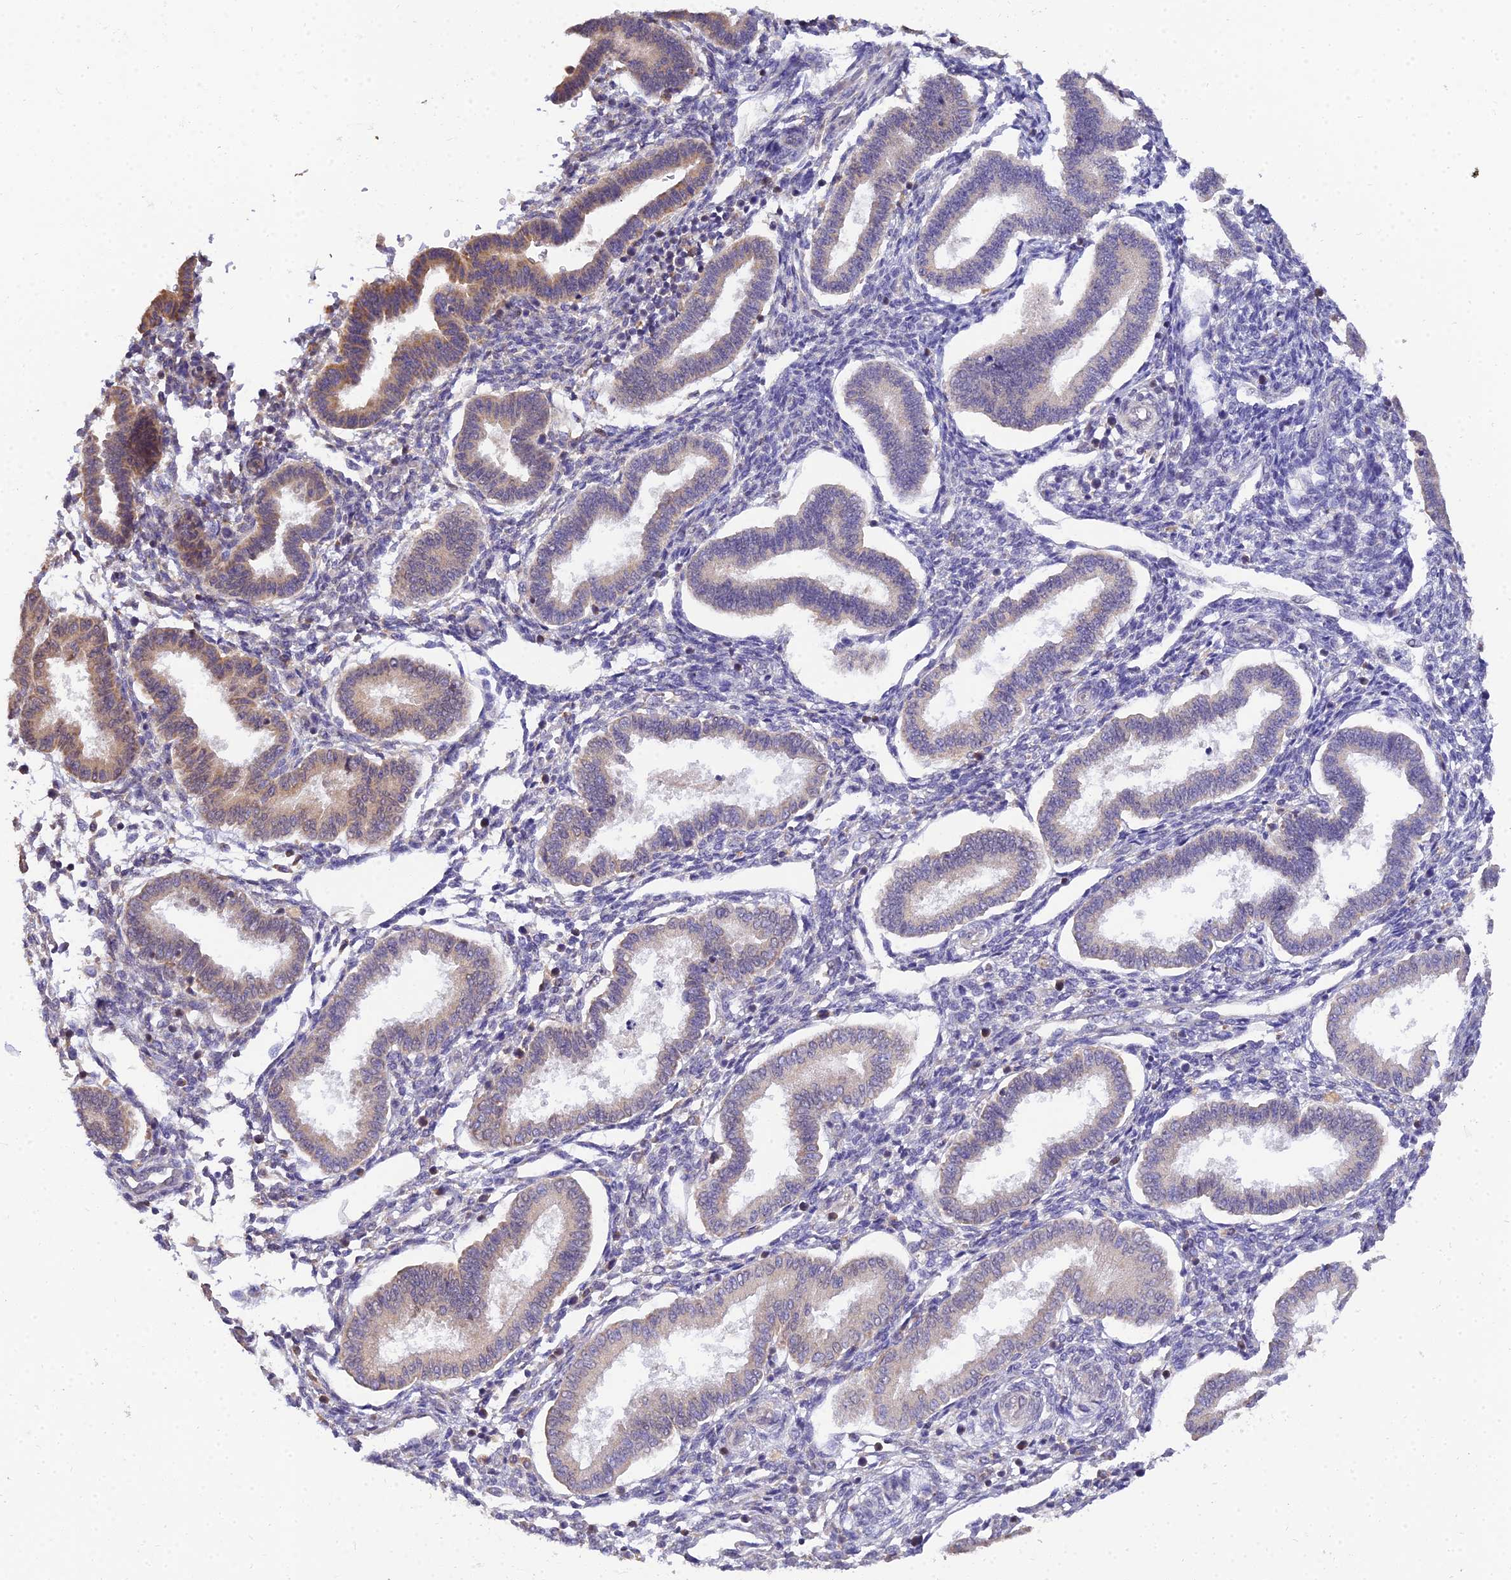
{"staining": {"intensity": "negative", "quantity": "none", "location": "none"}, "tissue": "endometrium", "cell_type": "Cells in endometrial stroma", "image_type": "normal", "snomed": [{"axis": "morphology", "description": "Normal tissue, NOS"}, {"axis": "topography", "description": "Endometrium"}], "caption": "IHC photomicrograph of unremarkable endometrium stained for a protein (brown), which exhibits no staining in cells in endometrial stroma. (DAB IHC, high magnification).", "gene": "ARL8A", "patient": {"sex": "female", "age": 24}}